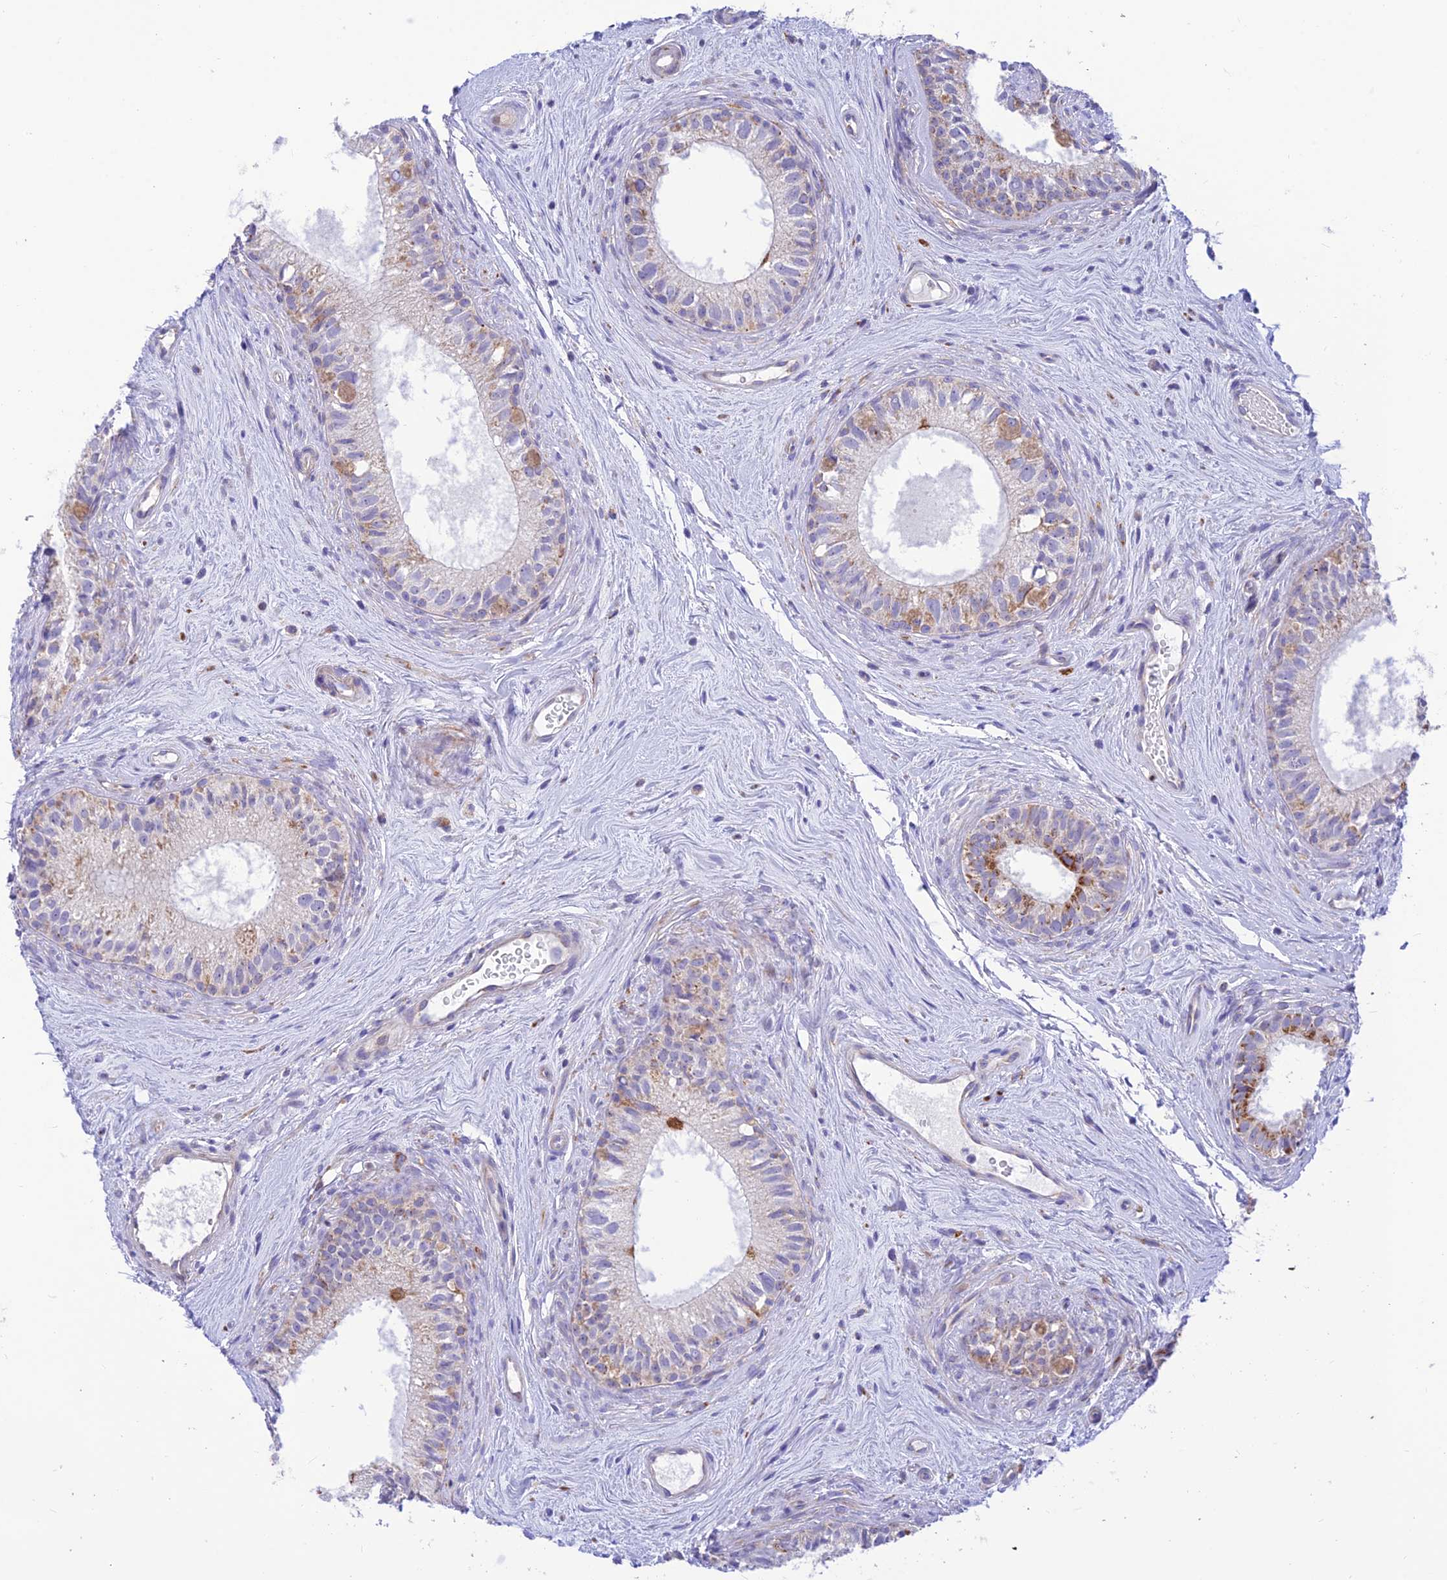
{"staining": {"intensity": "moderate", "quantity": "<25%", "location": "cytoplasmic/membranous"}, "tissue": "epididymis", "cell_type": "Glandular cells", "image_type": "normal", "snomed": [{"axis": "morphology", "description": "Normal tissue, NOS"}, {"axis": "topography", "description": "Epididymis"}], "caption": "IHC photomicrograph of normal epididymis: human epididymis stained using immunohistochemistry (IHC) exhibits low levels of moderate protein expression localized specifically in the cytoplasmic/membranous of glandular cells, appearing as a cytoplasmic/membranous brown color.", "gene": "FAM186B", "patient": {"sex": "male", "age": 71}}